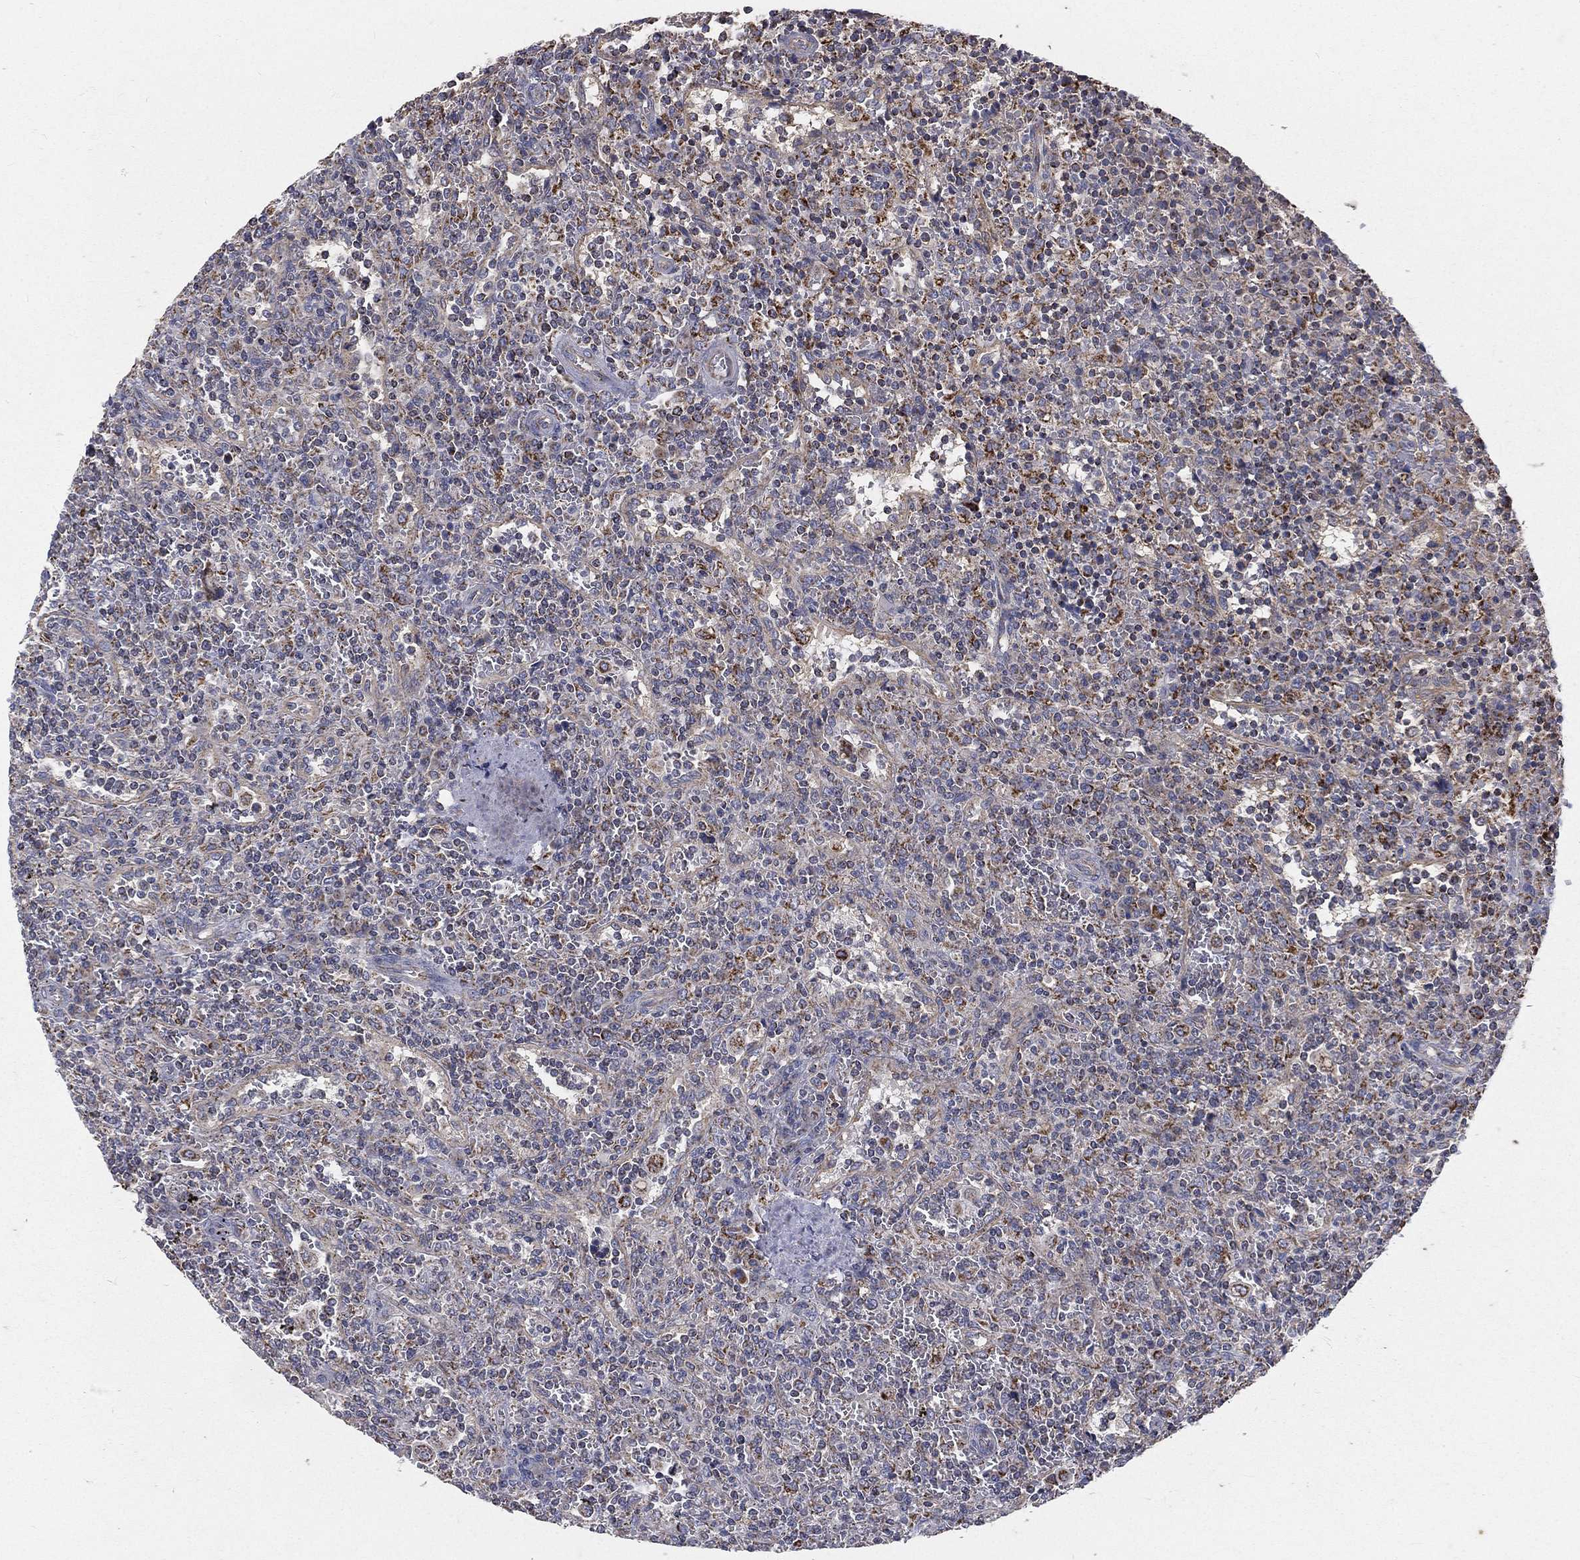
{"staining": {"intensity": "moderate", "quantity": "<25%", "location": "cytoplasmic/membranous"}, "tissue": "lymphoma", "cell_type": "Tumor cells", "image_type": "cancer", "snomed": [{"axis": "morphology", "description": "Malignant lymphoma, non-Hodgkin's type, Low grade"}, {"axis": "topography", "description": "Spleen"}], "caption": "A micrograph of human low-grade malignant lymphoma, non-Hodgkin's type stained for a protein displays moderate cytoplasmic/membranous brown staining in tumor cells. The staining was performed using DAB (3,3'-diaminobenzidine), with brown indicating positive protein expression. Nuclei are stained blue with hematoxylin.", "gene": "HADH", "patient": {"sex": "male", "age": 62}}